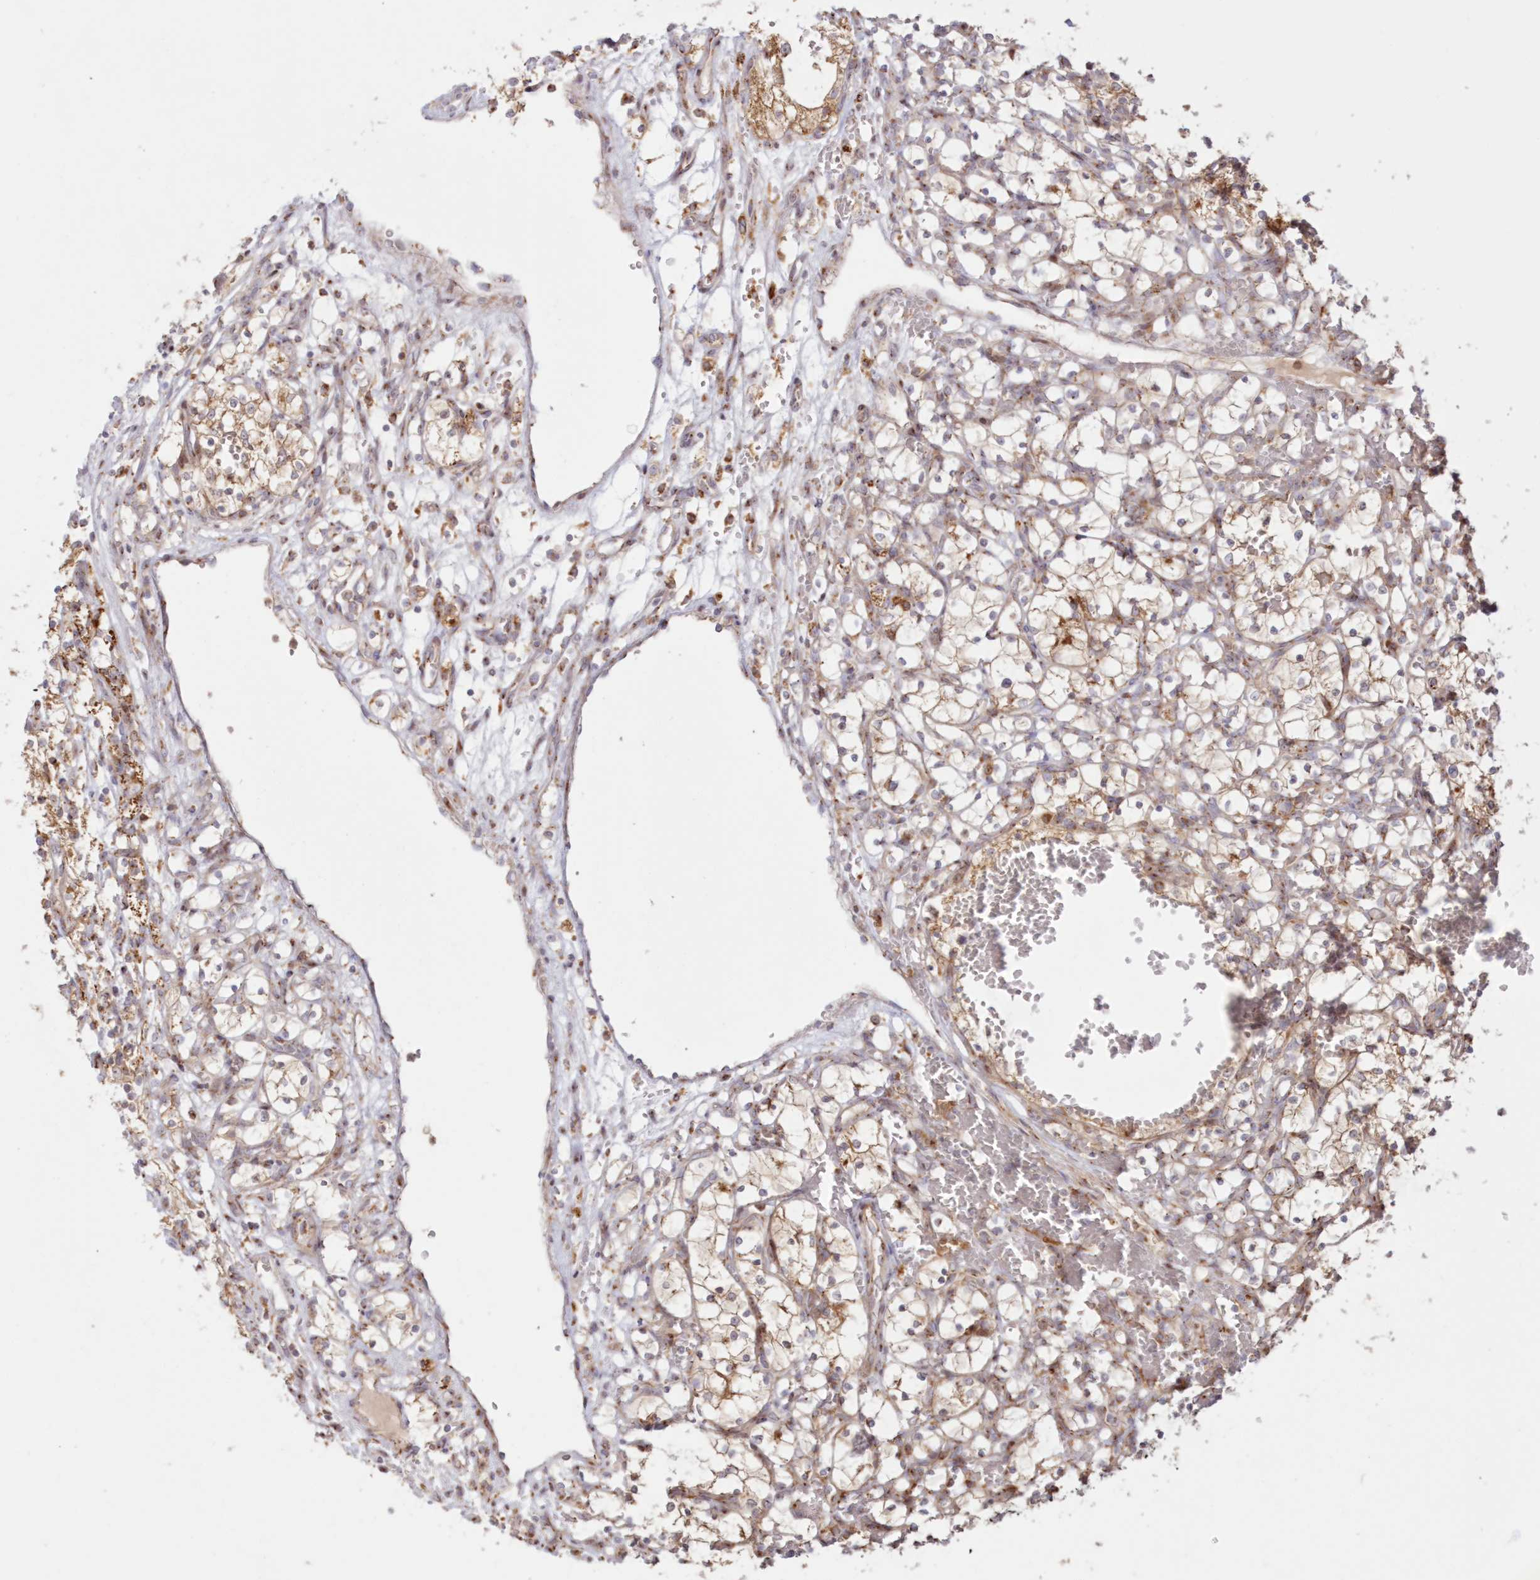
{"staining": {"intensity": "weak", "quantity": ">75%", "location": "cytoplasmic/membranous"}, "tissue": "renal cancer", "cell_type": "Tumor cells", "image_type": "cancer", "snomed": [{"axis": "morphology", "description": "Adenocarcinoma, NOS"}, {"axis": "topography", "description": "Kidney"}], "caption": "A high-resolution micrograph shows immunohistochemistry staining of renal adenocarcinoma, which exhibits weak cytoplasmic/membranous staining in about >75% of tumor cells. (brown staining indicates protein expression, while blue staining denotes nuclei).", "gene": "ABCC3", "patient": {"sex": "female", "age": 69}}